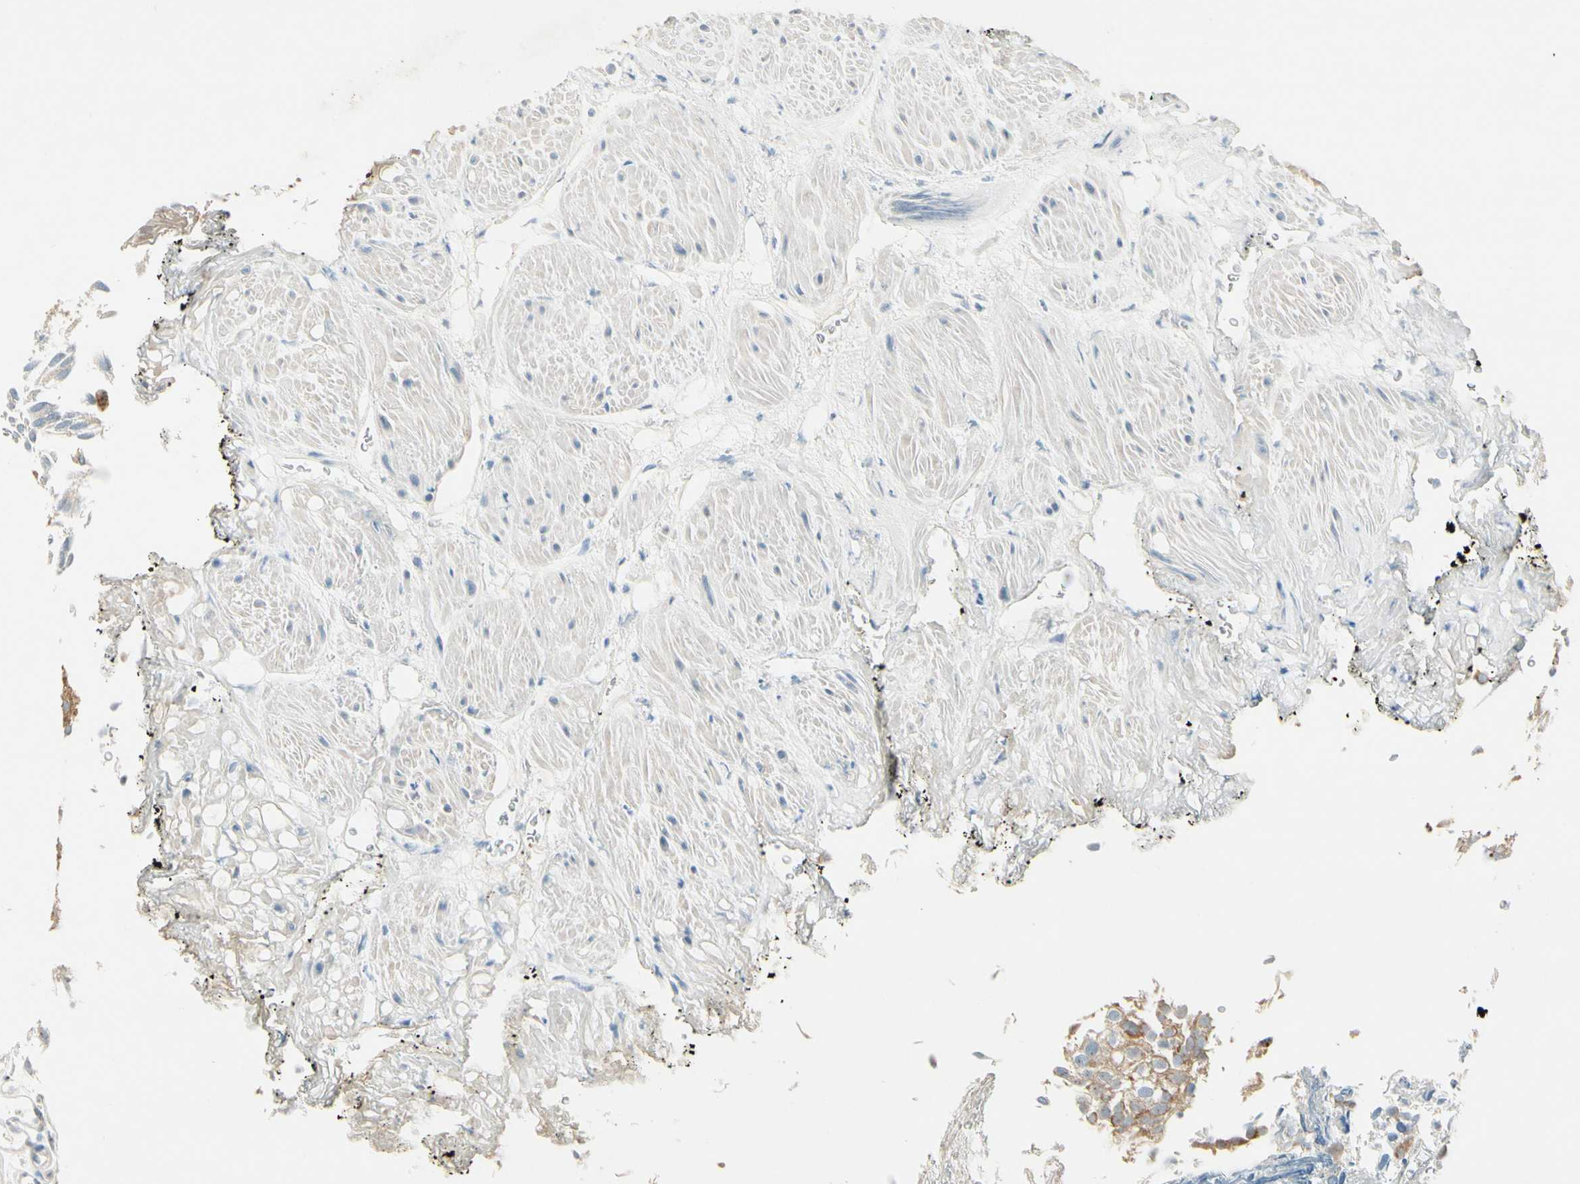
{"staining": {"intensity": "weak", "quantity": ">75%", "location": "cytoplasmic/membranous"}, "tissue": "urothelial cancer", "cell_type": "Tumor cells", "image_type": "cancer", "snomed": [{"axis": "morphology", "description": "Urothelial carcinoma, Low grade"}, {"axis": "topography", "description": "Urinary bladder"}], "caption": "Immunohistochemical staining of human urothelial cancer displays low levels of weak cytoplasmic/membranous positivity in about >75% of tumor cells.", "gene": "IPO5", "patient": {"sex": "male", "age": 78}}